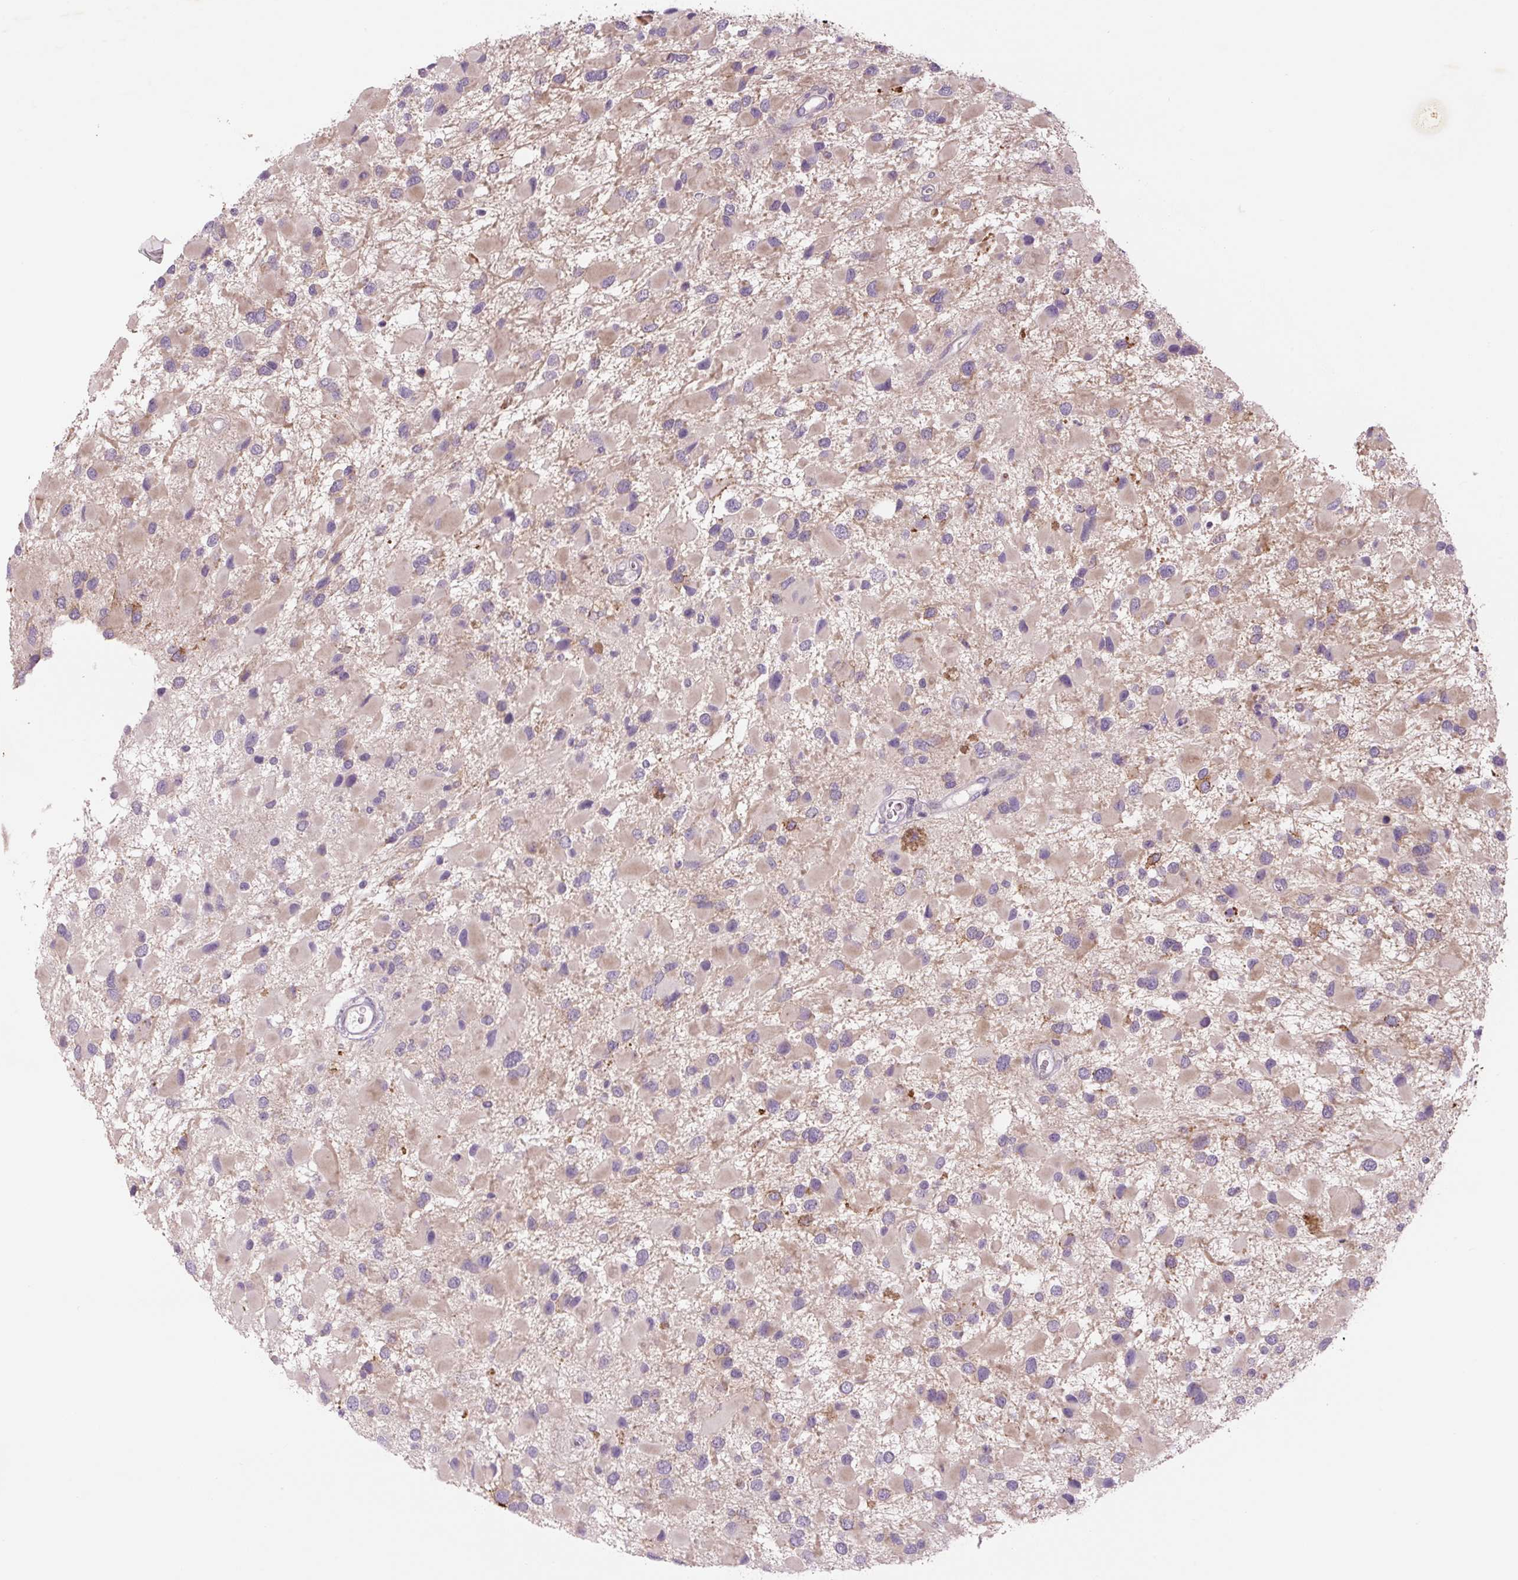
{"staining": {"intensity": "weak", "quantity": "25%-75%", "location": "cytoplasmic/membranous"}, "tissue": "glioma", "cell_type": "Tumor cells", "image_type": "cancer", "snomed": [{"axis": "morphology", "description": "Glioma, malignant, High grade"}, {"axis": "topography", "description": "Brain"}], "caption": "The image demonstrates a brown stain indicating the presence of a protein in the cytoplasmic/membranous of tumor cells in malignant glioma (high-grade). The staining was performed using DAB, with brown indicating positive protein expression. Nuclei are stained blue with hematoxylin.", "gene": "TMEM100", "patient": {"sex": "male", "age": 53}}